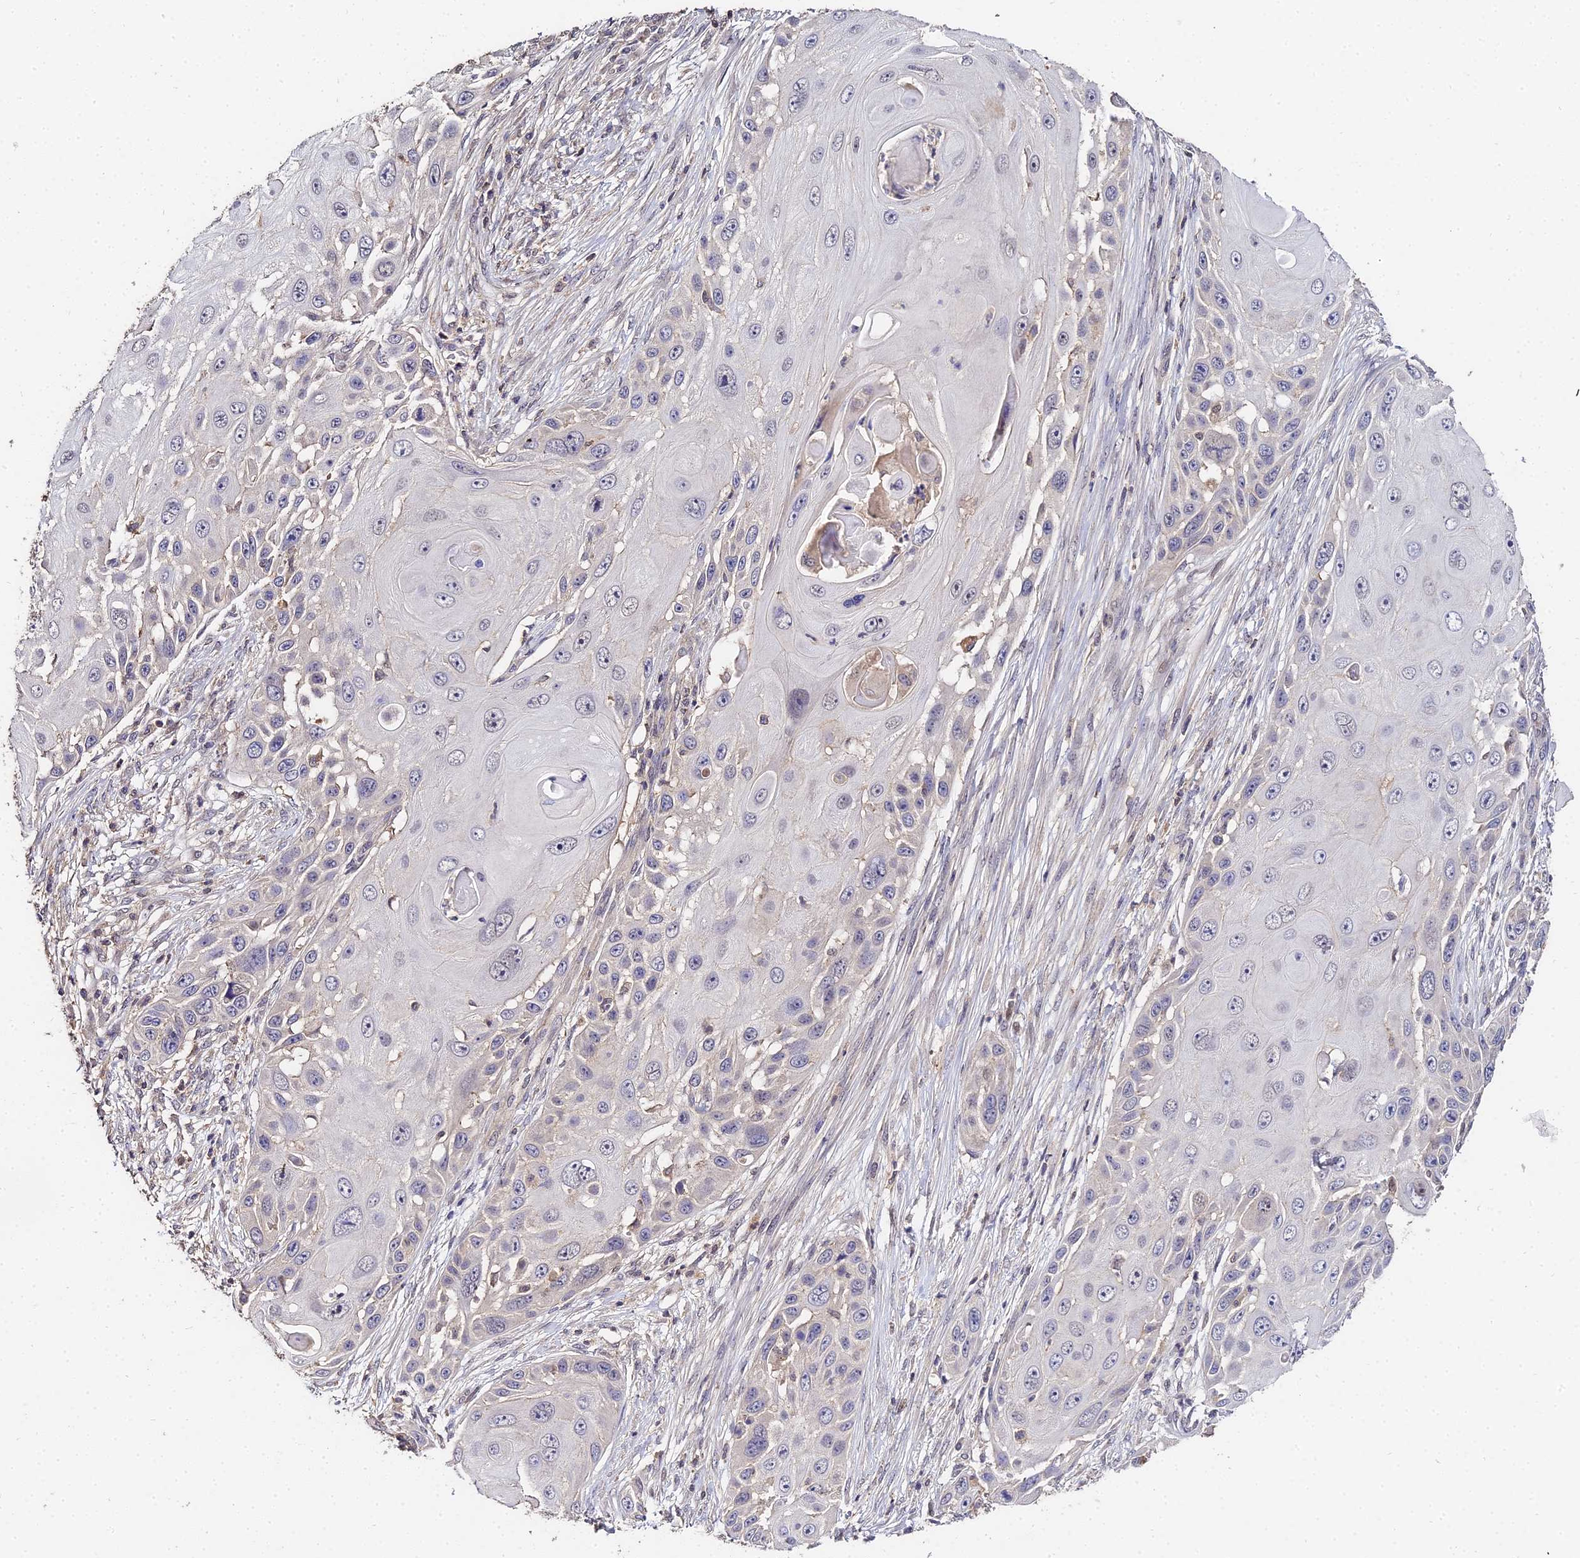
{"staining": {"intensity": "negative", "quantity": "none", "location": "none"}, "tissue": "skin cancer", "cell_type": "Tumor cells", "image_type": "cancer", "snomed": [{"axis": "morphology", "description": "Squamous cell carcinoma, NOS"}, {"axis": "topography", "description": "Skin"}], "caption": "DAB (3,3'-diaminobenzidine) immunohistochemical staining of skin cancer (squamous cell carcinoma) demonstrates no significant expression in tumor cells.", "gene": "LSM5", "patient": {"sex": "female", "age": 44}}